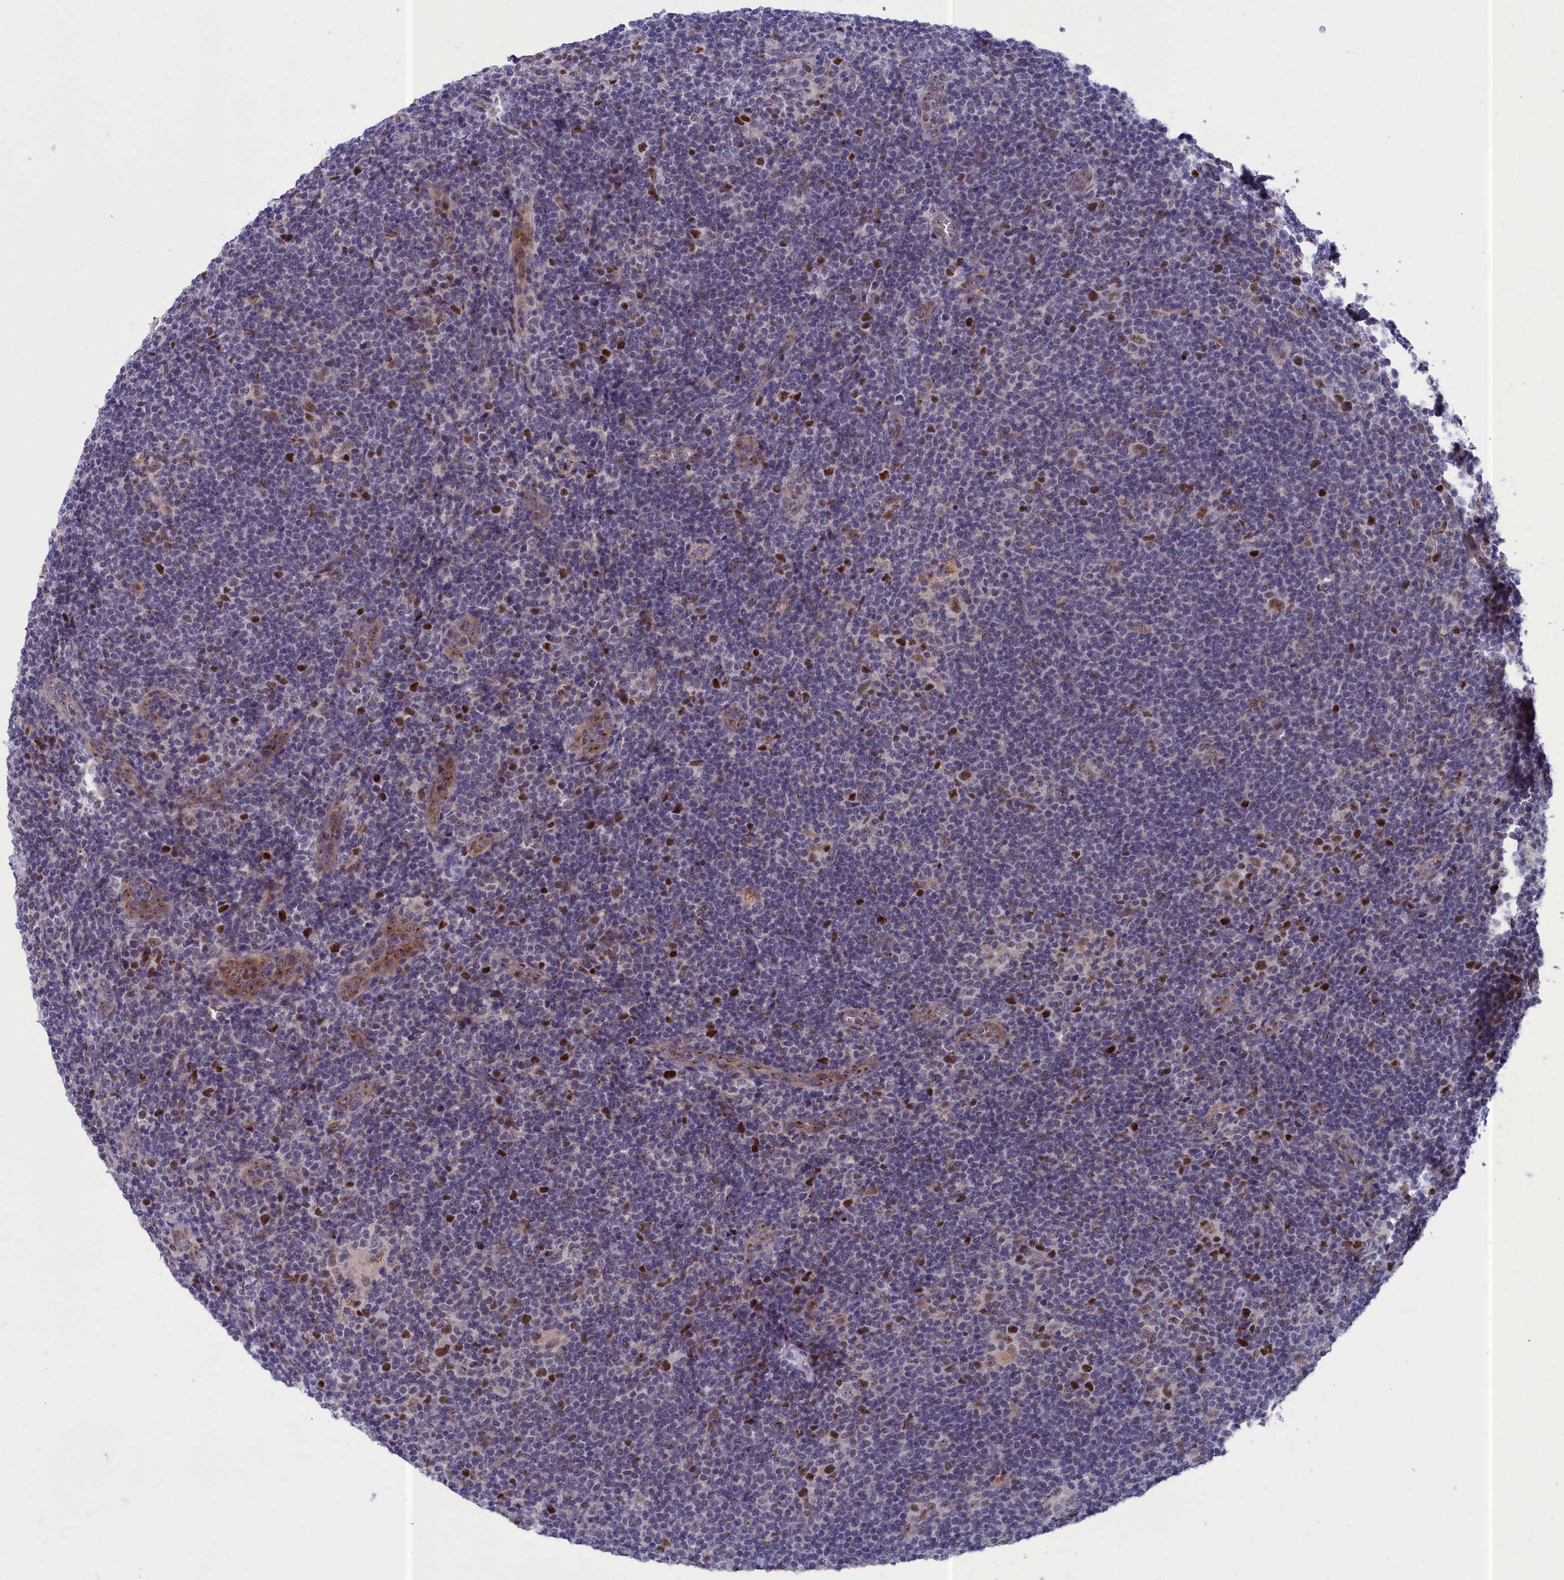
{"staining": {"intensity": "moderate", "quantity": "25%-75%", "location": "nuclear"}, "tissue": "lymphoma", "cell_type": "Tumor cells", "image_type": "cancer", "snomed": [{"axis": "morphology", "description": "Hodgkin's disease, NOS"}, {"axis": "topography", "description": "Lymph node"}], "caption": "Hodgkin's disease stained for a protein (brown) displays moderate nuclear positive expression in approximately 25%-75% of tumor cells.", "gene": "LIG1", "patient": {"sex": "female", "age": 57}}